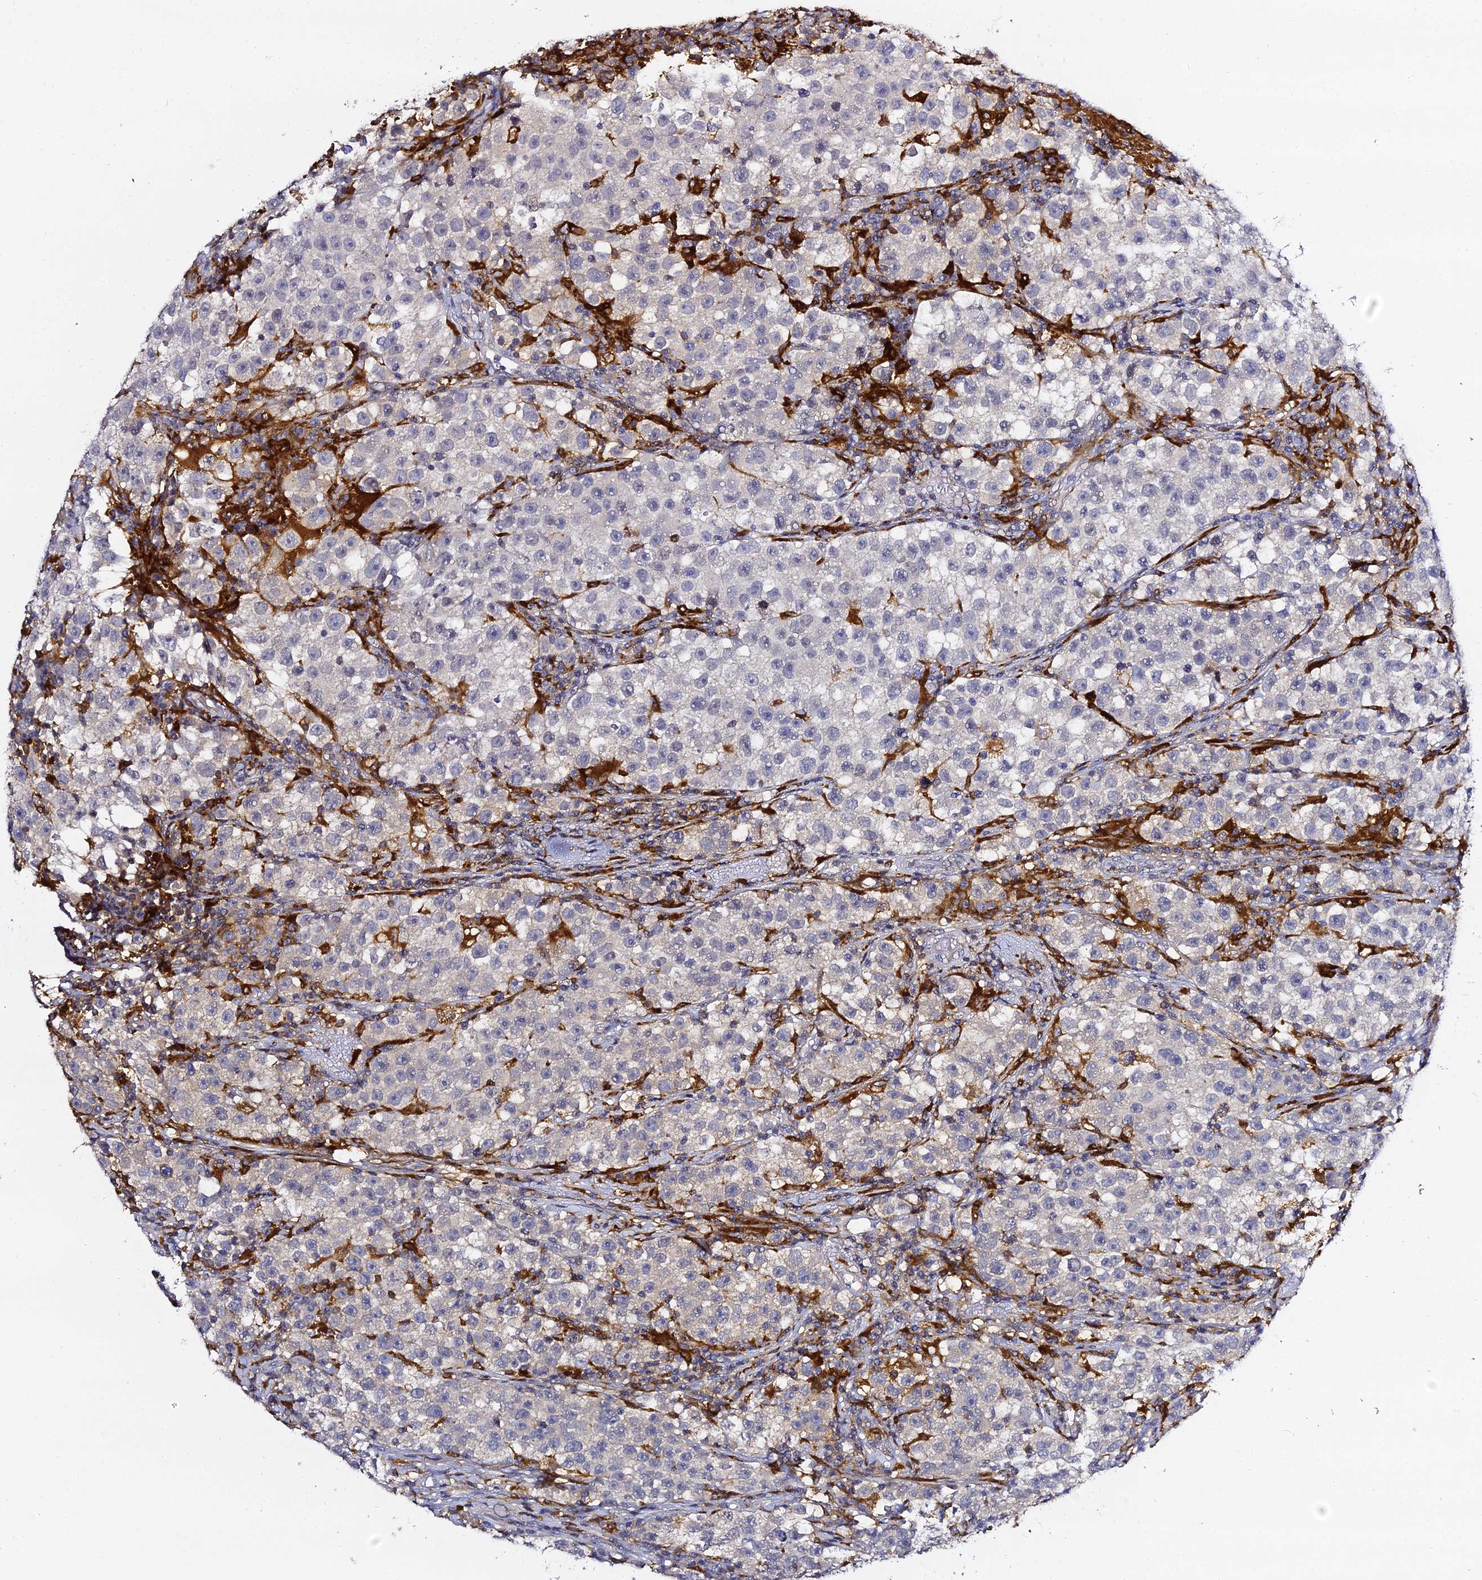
{"staining": {"intensity": "negative", "quantity": "none", "location": "none"}, "tissue": "testis cancer", "cell_type": "Tumor cells", "image_type": "cancer", "snomed": [{"axis": "morphology", "description": "Seminoma, NOS"}, {"axis": "topography", "description": "Testis"}], "caption": "This is an immunohistochemistry micrograph of human testis seminoma. There is no positivity in tumor cells.", "gene": "IL4I1", "patient": {"sex": "male", "age": 22}}